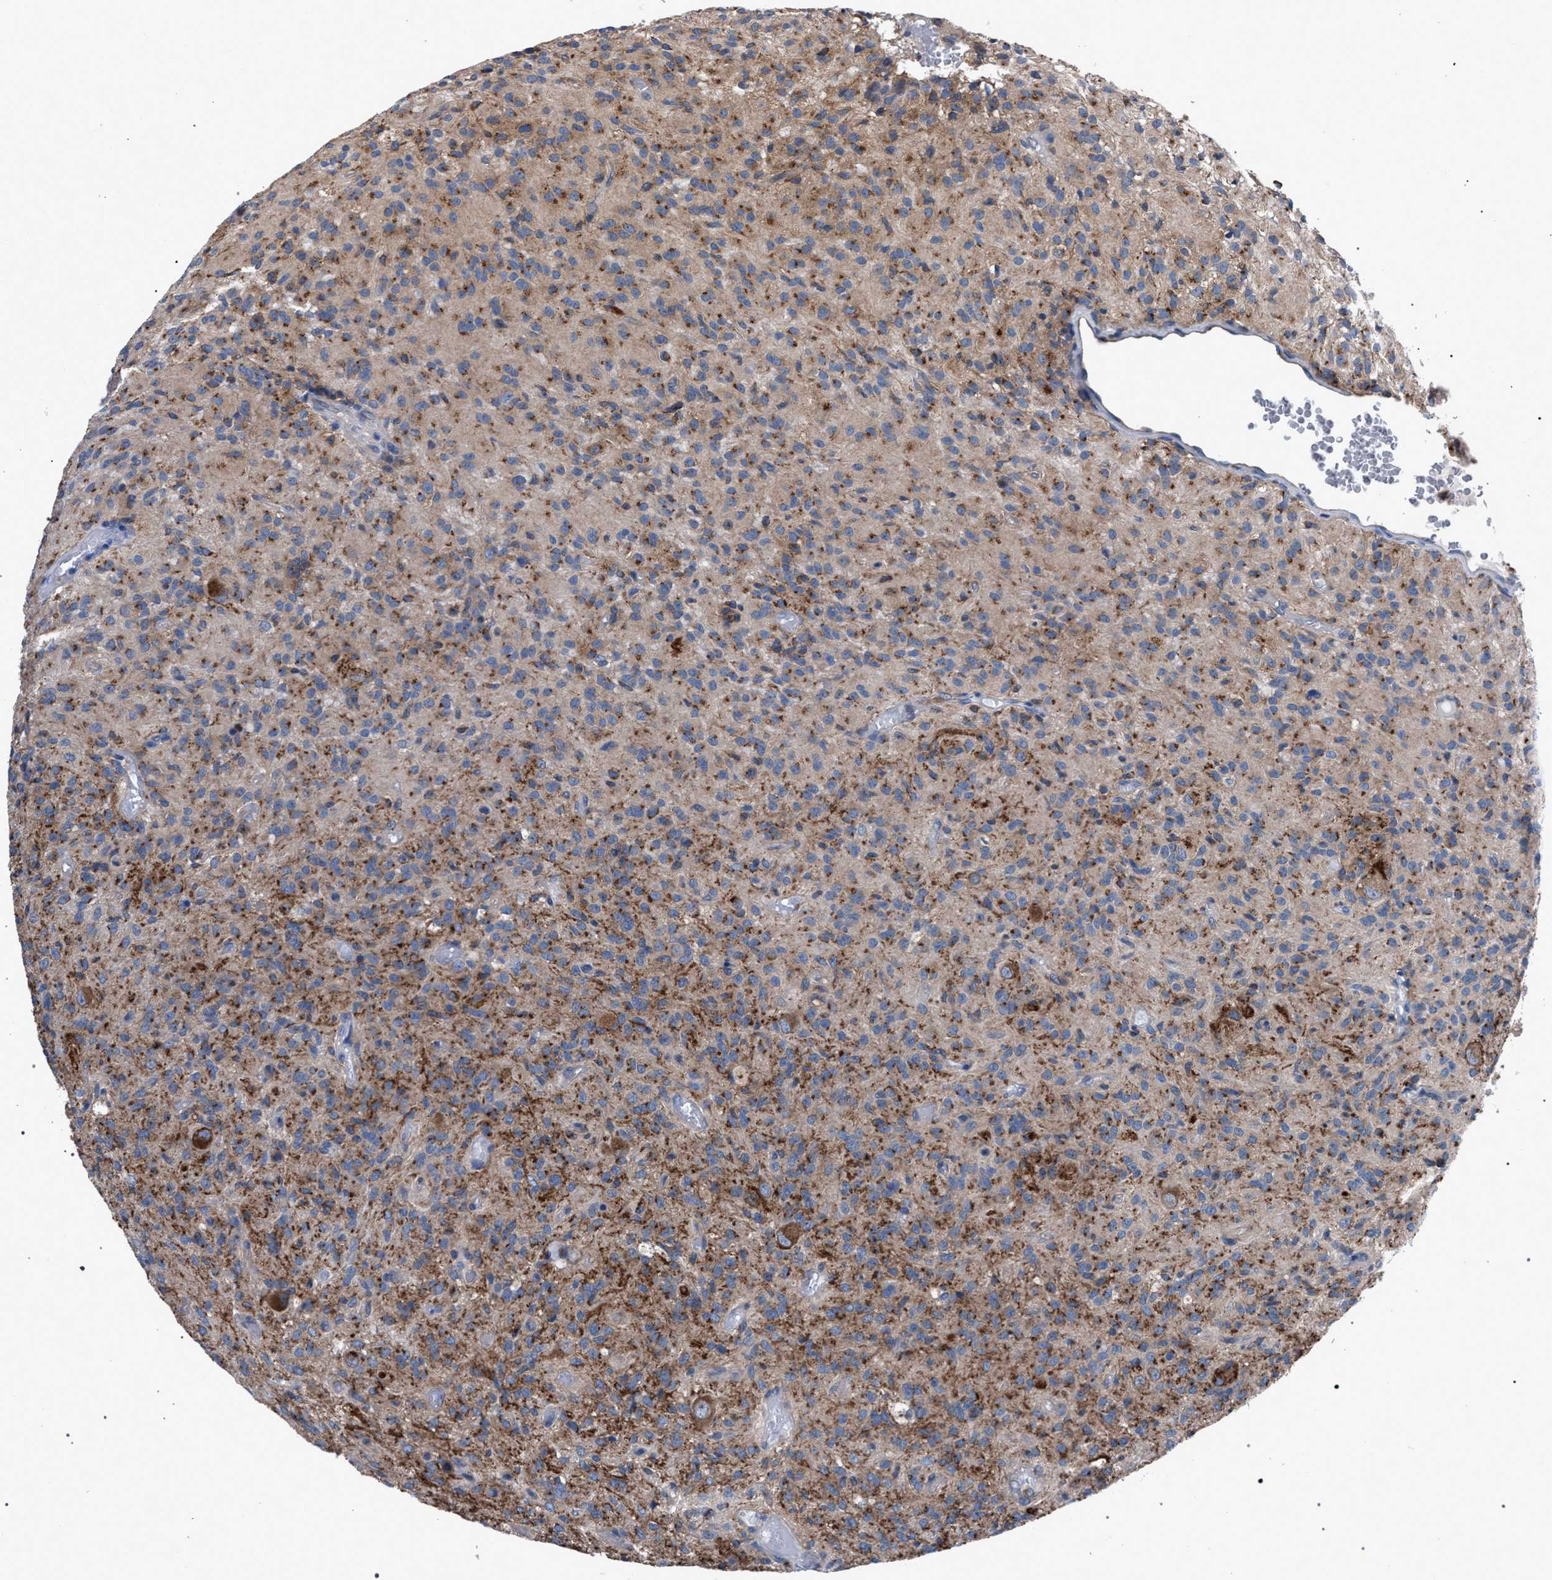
{"staining": {"intensity": "moderate", "quantity": "<25%", "location": "cytoplasmic/membranous"}, "tissue": "glioma", "cell_type": "Tumor cells", "image_type": "cancer", "snomed": [{"axis": "morphology", "description": "Glioma, malignant, High grade"}, {"axis": "topography", "description": "Brain"}], "caption": "Protein analysis of malignant glioma (high-grade) tissue demonstrates moderate cytoplasmic/membranous staining in approximately <25% of tumor cells.", "gene": "ATP6V0A1", "patient": {"sex": "female", "age": 59}}